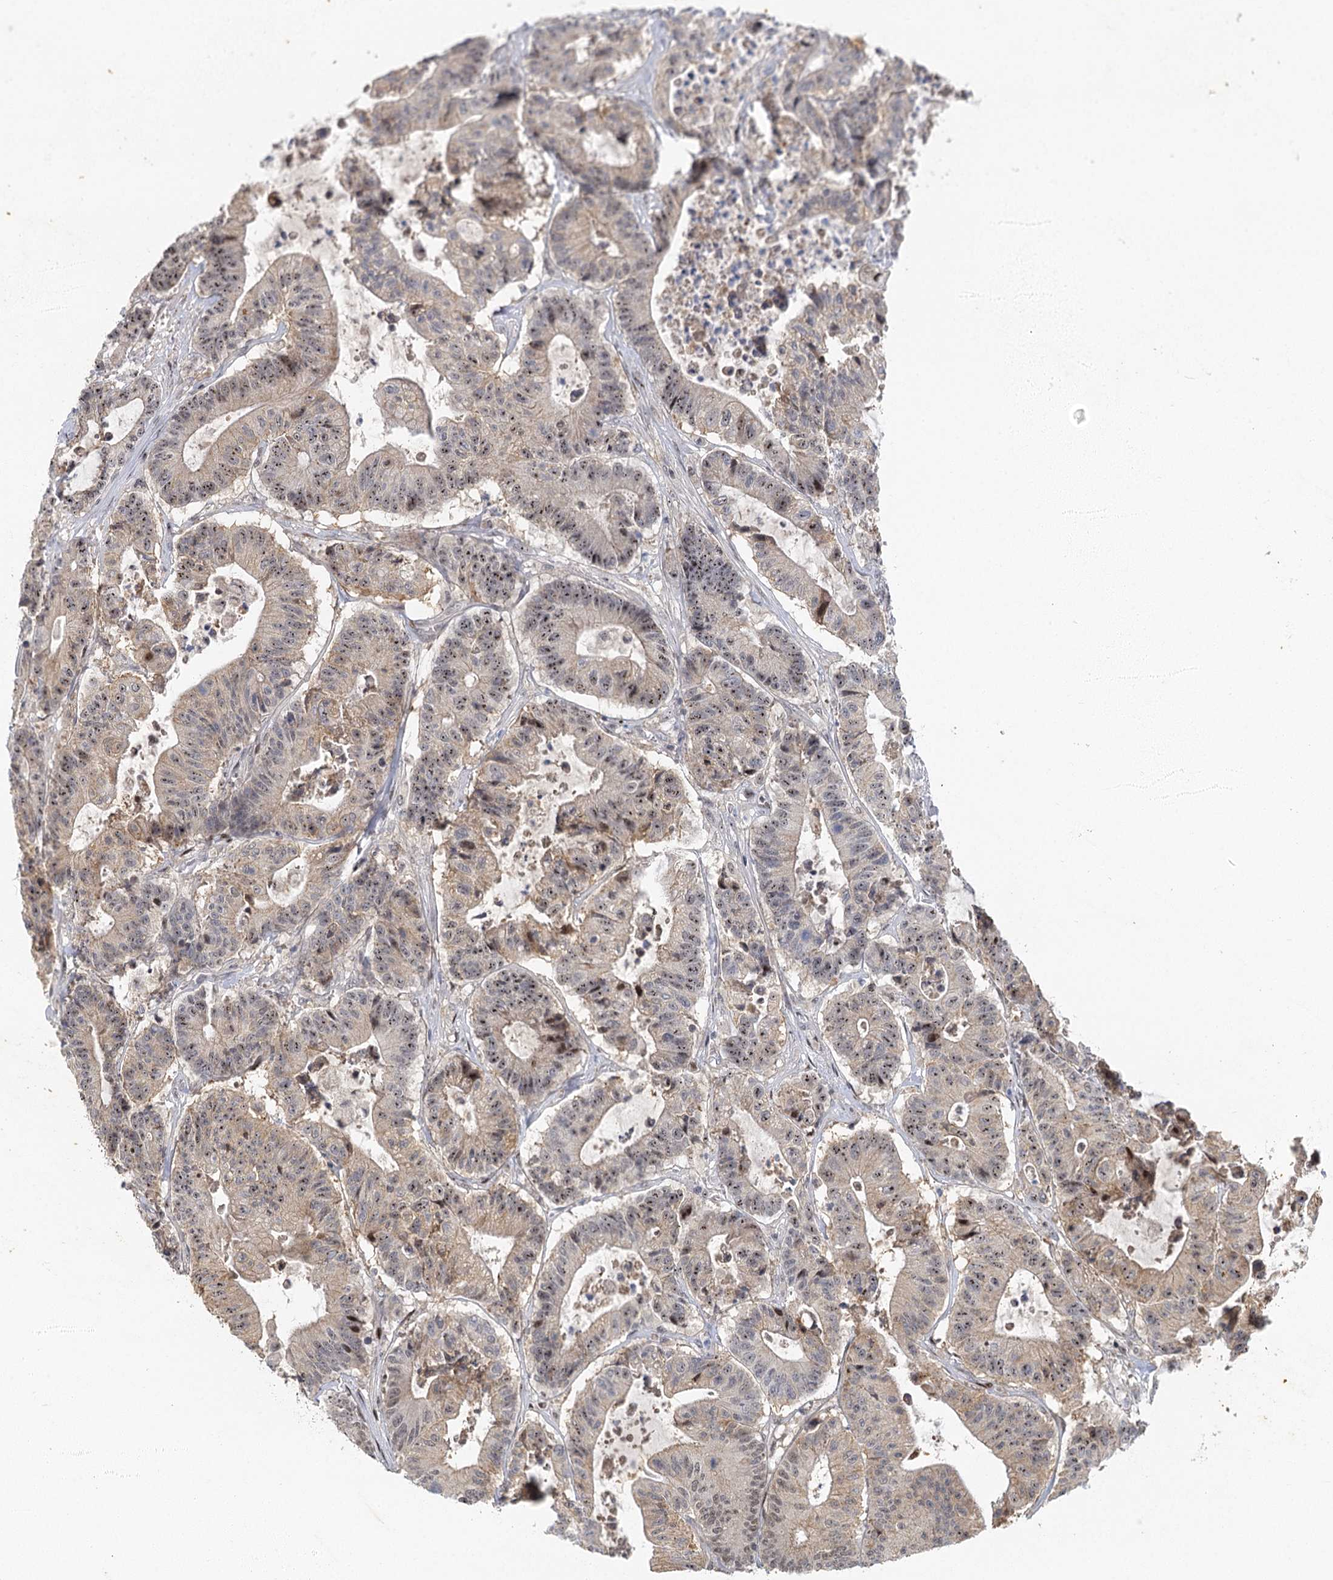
{"staining": {"intensity": "weak", "quantity": "25%-75%", "location": "nuclear"}, "tissue": "colorectal cancer", "cell_type": "Tumor cells", "image_type": "cancer", "snomed": [{"axis": "morphology", "description": "Adenocarcinoma, NOS"}, {"axis": "topography", "description": "Colon"}], "caption": "Protein expression analysis of colorectal cancer demonstrates weak nuclear staining in approximately 25%-75% of tumor cells.", "gene": "IL11RA", "patient": {"sex": "female", "age": 84}}